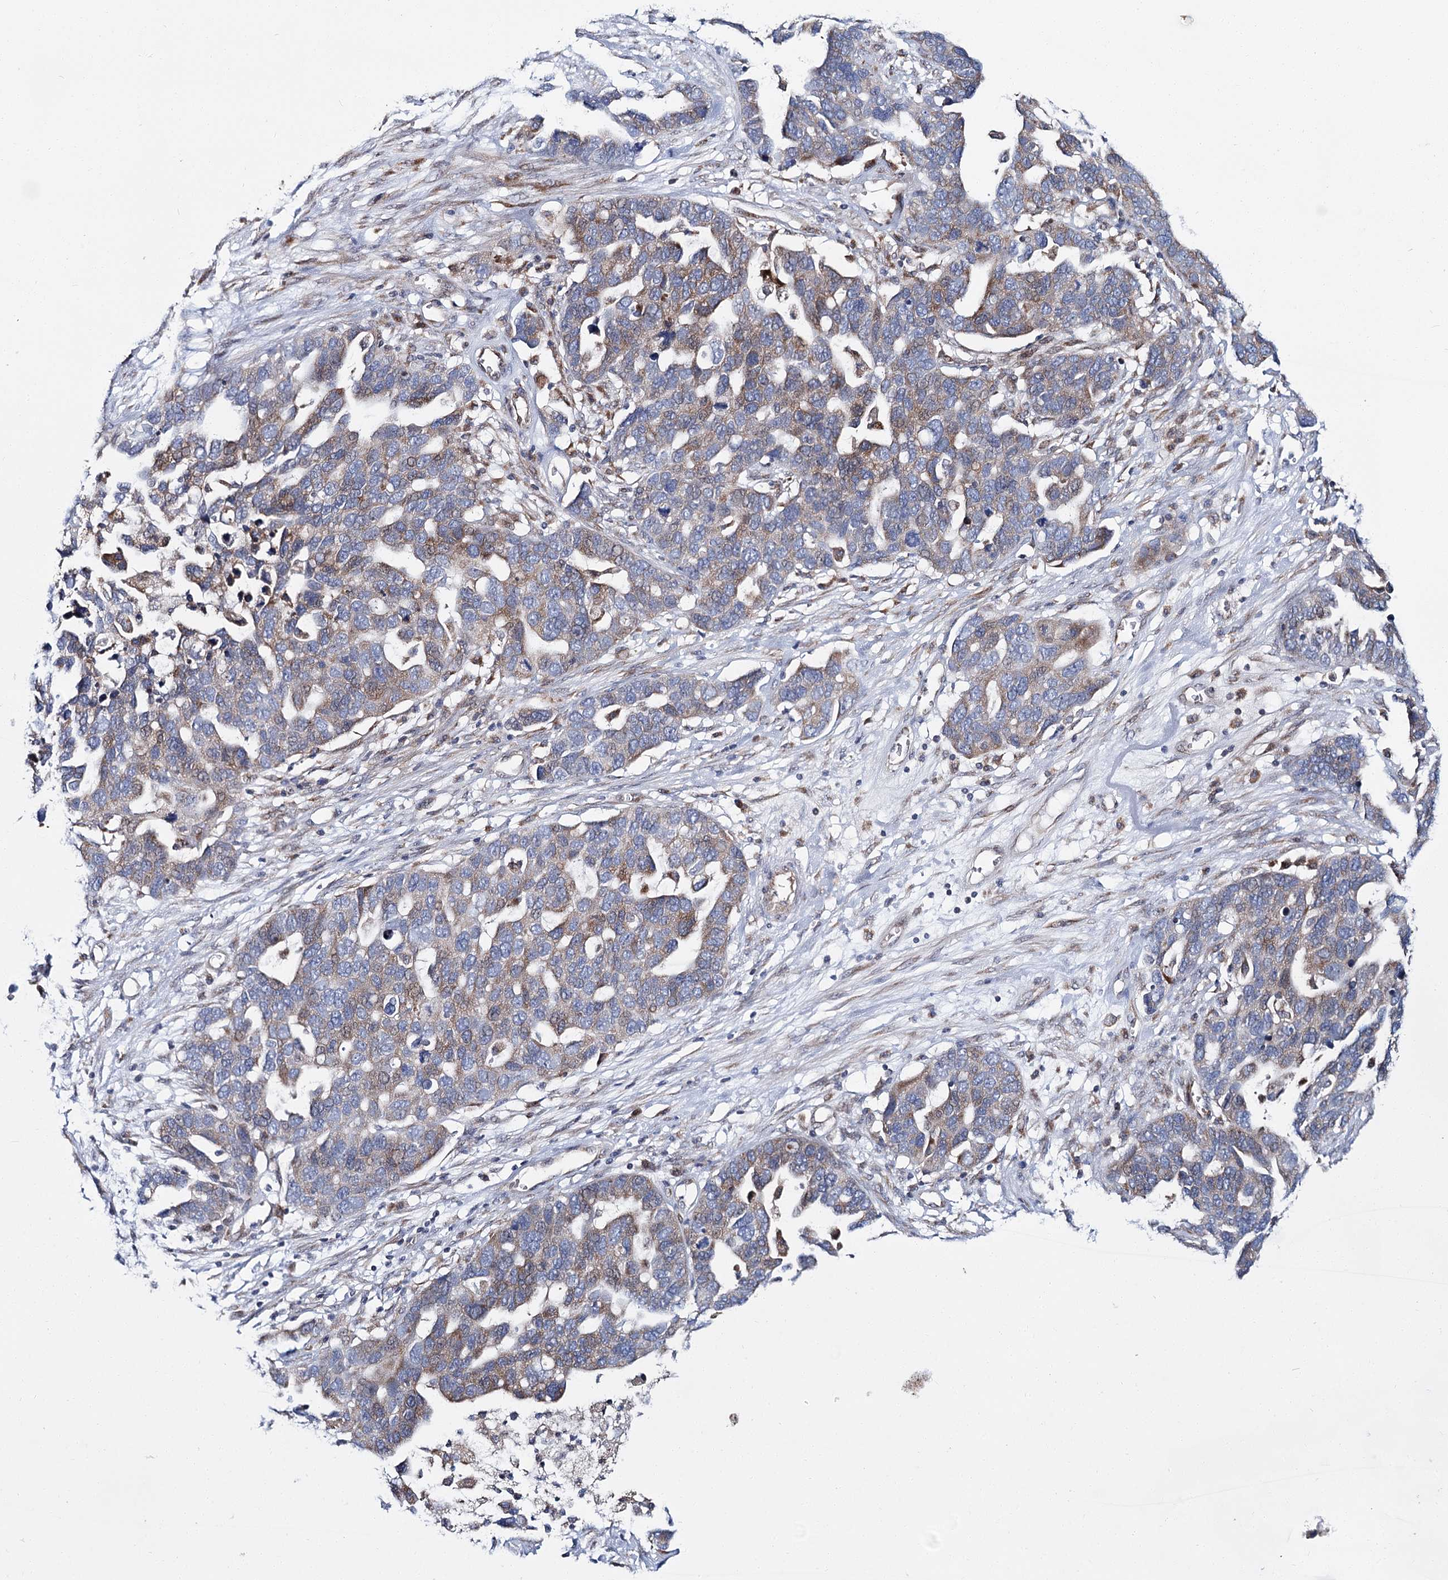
{"staining": {"intensity": "moderate", "quantity": "25%-75%", "location": "cytoplasmic/membranous"}, "tissue": "ovarian cancer", "cell_type": "Tumor cells", "image_type": "cancer", "snomed": [{"axis": "morphology", "description": "Cystadenocarcinoma, serous, NOS"}, {"axis": "topography", "description": "Ovary"}], "caption": "A histopathology image showing moderate cytoplasmic/membranous positivity in approximately 25%-75% of tumor cells in ovarian cancer (serous cystadenocarcinoma), as visualized by brown immunohistochemical staining.", "gene": "CPLANE1", "patient": {"sex": "female", "age": 54}}